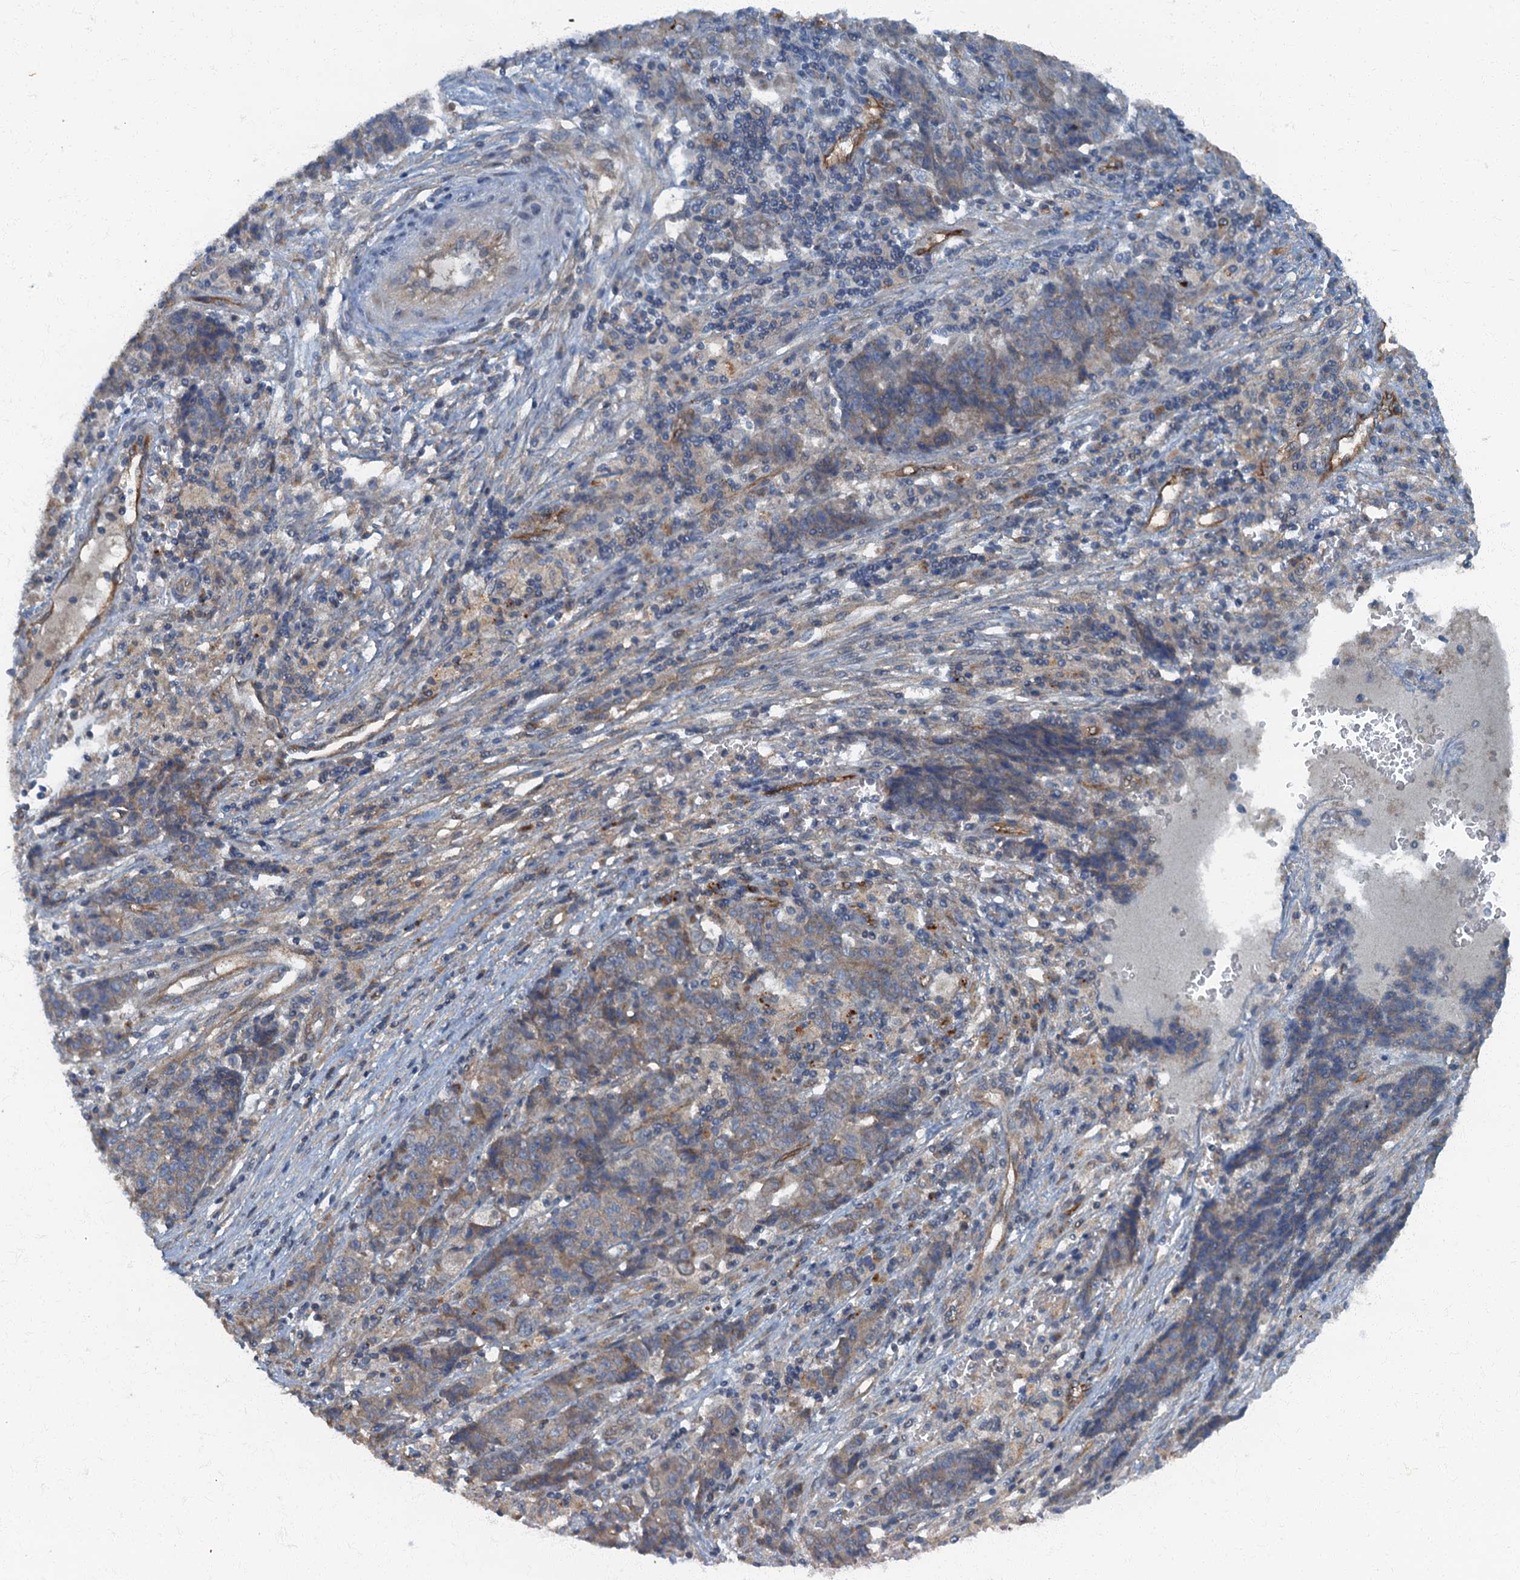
{"staining": {"intensity": "weak", "quantity": "<25%", "location": "cytoplasmic/membranous"}, "tissue": "ovarian cancer", "cell_type": "Tumor cells", "image_type": "cancer", "snomed": [{"axis": "morphology", "description": "Carcinoma, endometroid"}, {"axis": "topography", "description": "Ovary"}], "caption": "Photomicrograph shows no protein staining in tumor cells of ovarian cancer (endometroid carcinoma) tissue. (DAB immunohistochemistry (IHC), high magnification).", "gene": "ARL11", "patient": {"sex": "female", "age": 42}}